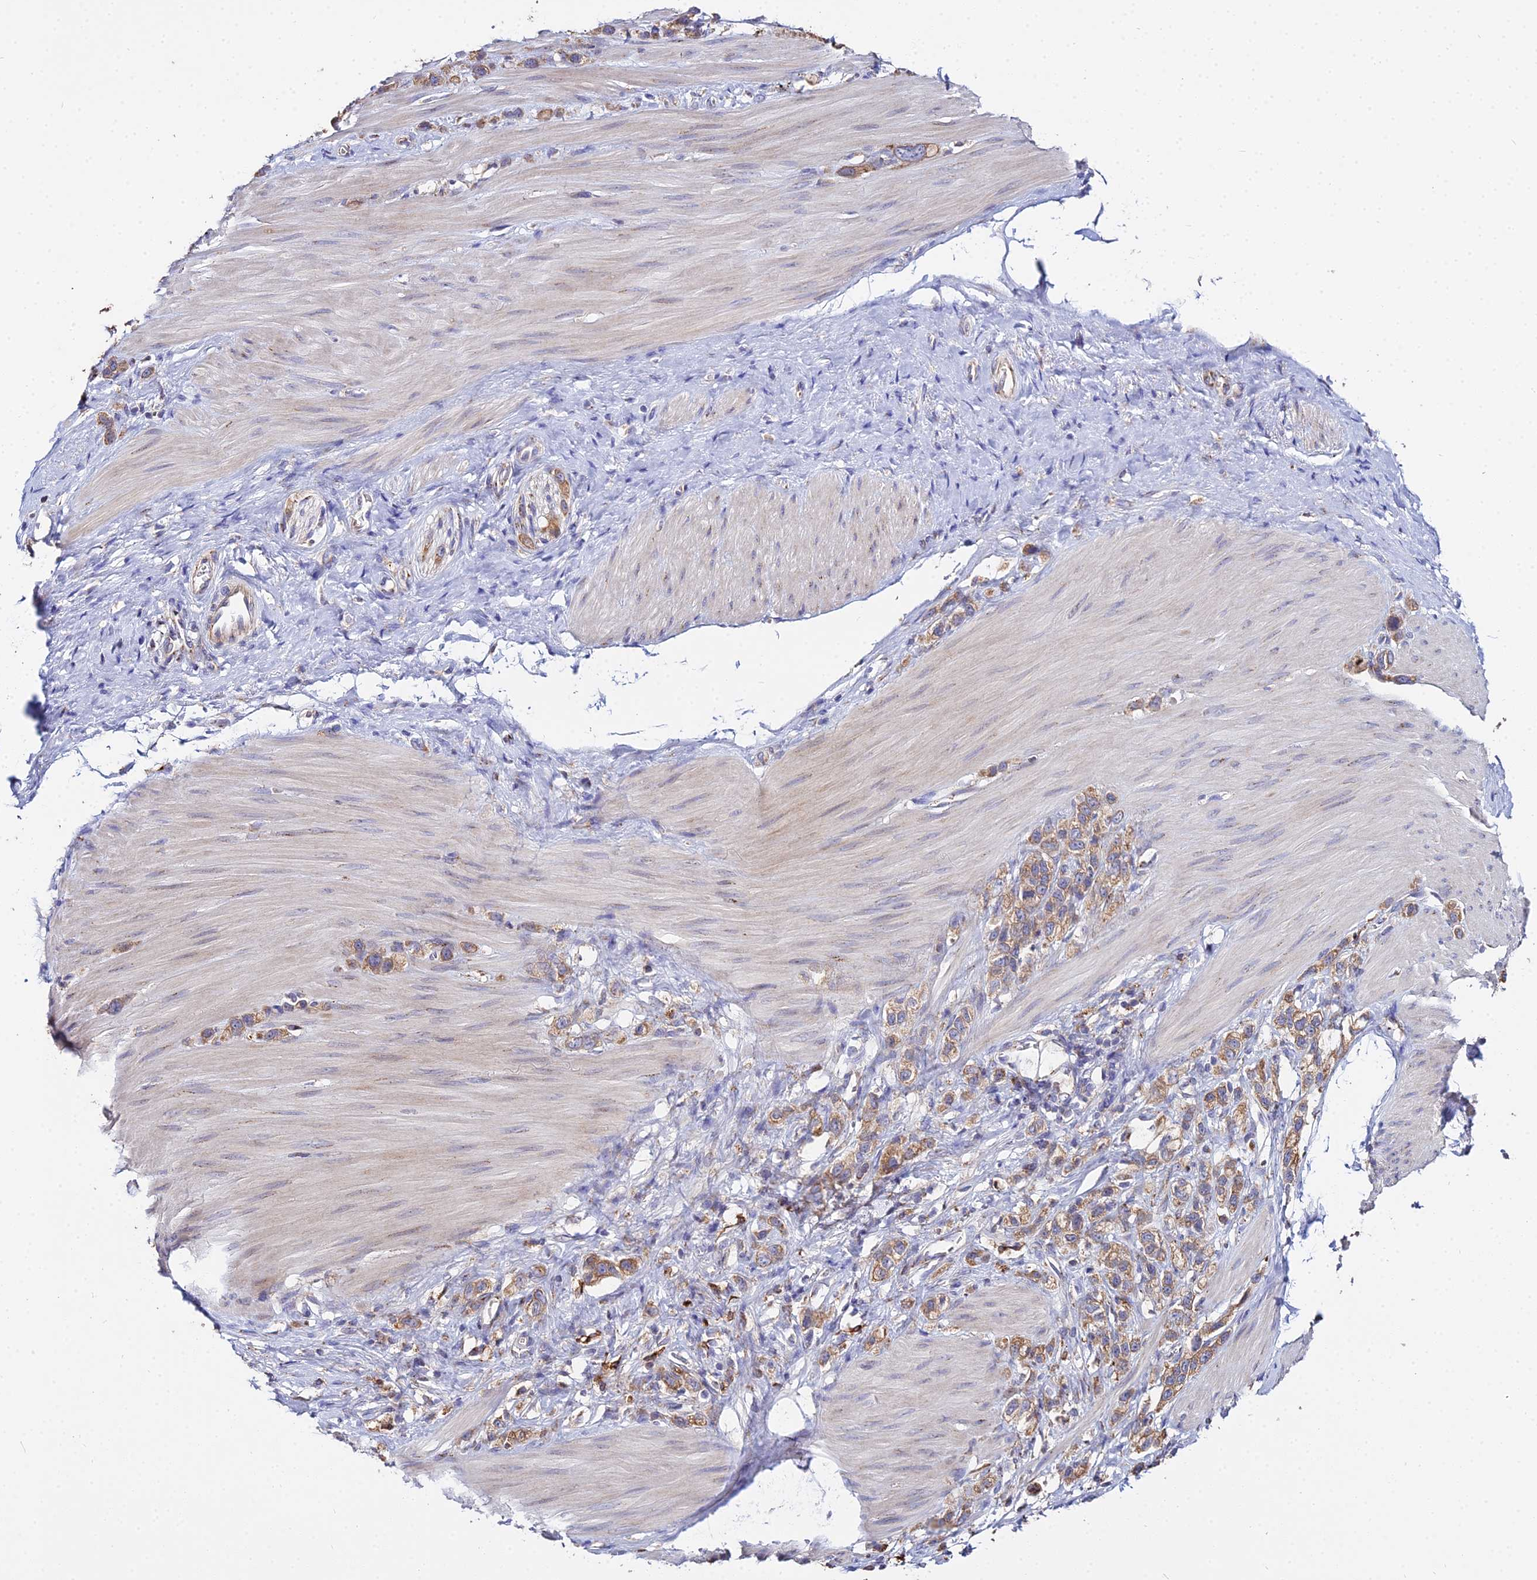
{"staining": {"intensity": "moderate", "quantity": ">75%", "location": "cytoplasmic/membranous"}, "tissue": "stomach cancer", "cell_type": "Tumor cells", "image_type": "cancer", "snomed": [{"axis": "morphology", "description": "Adenocarcinoma, NOS"}, {"axis": "topography", "description": "Stomach"}], "caption": "A histopathology image showing moderate cytoplasmic/membranous positivity in approximately >75% of tumor cells in stomach cancer, as visualized by brown immunohistochemical staining.", "gene": "PEX19", "patient": {"sex": "female", "age": 65}}